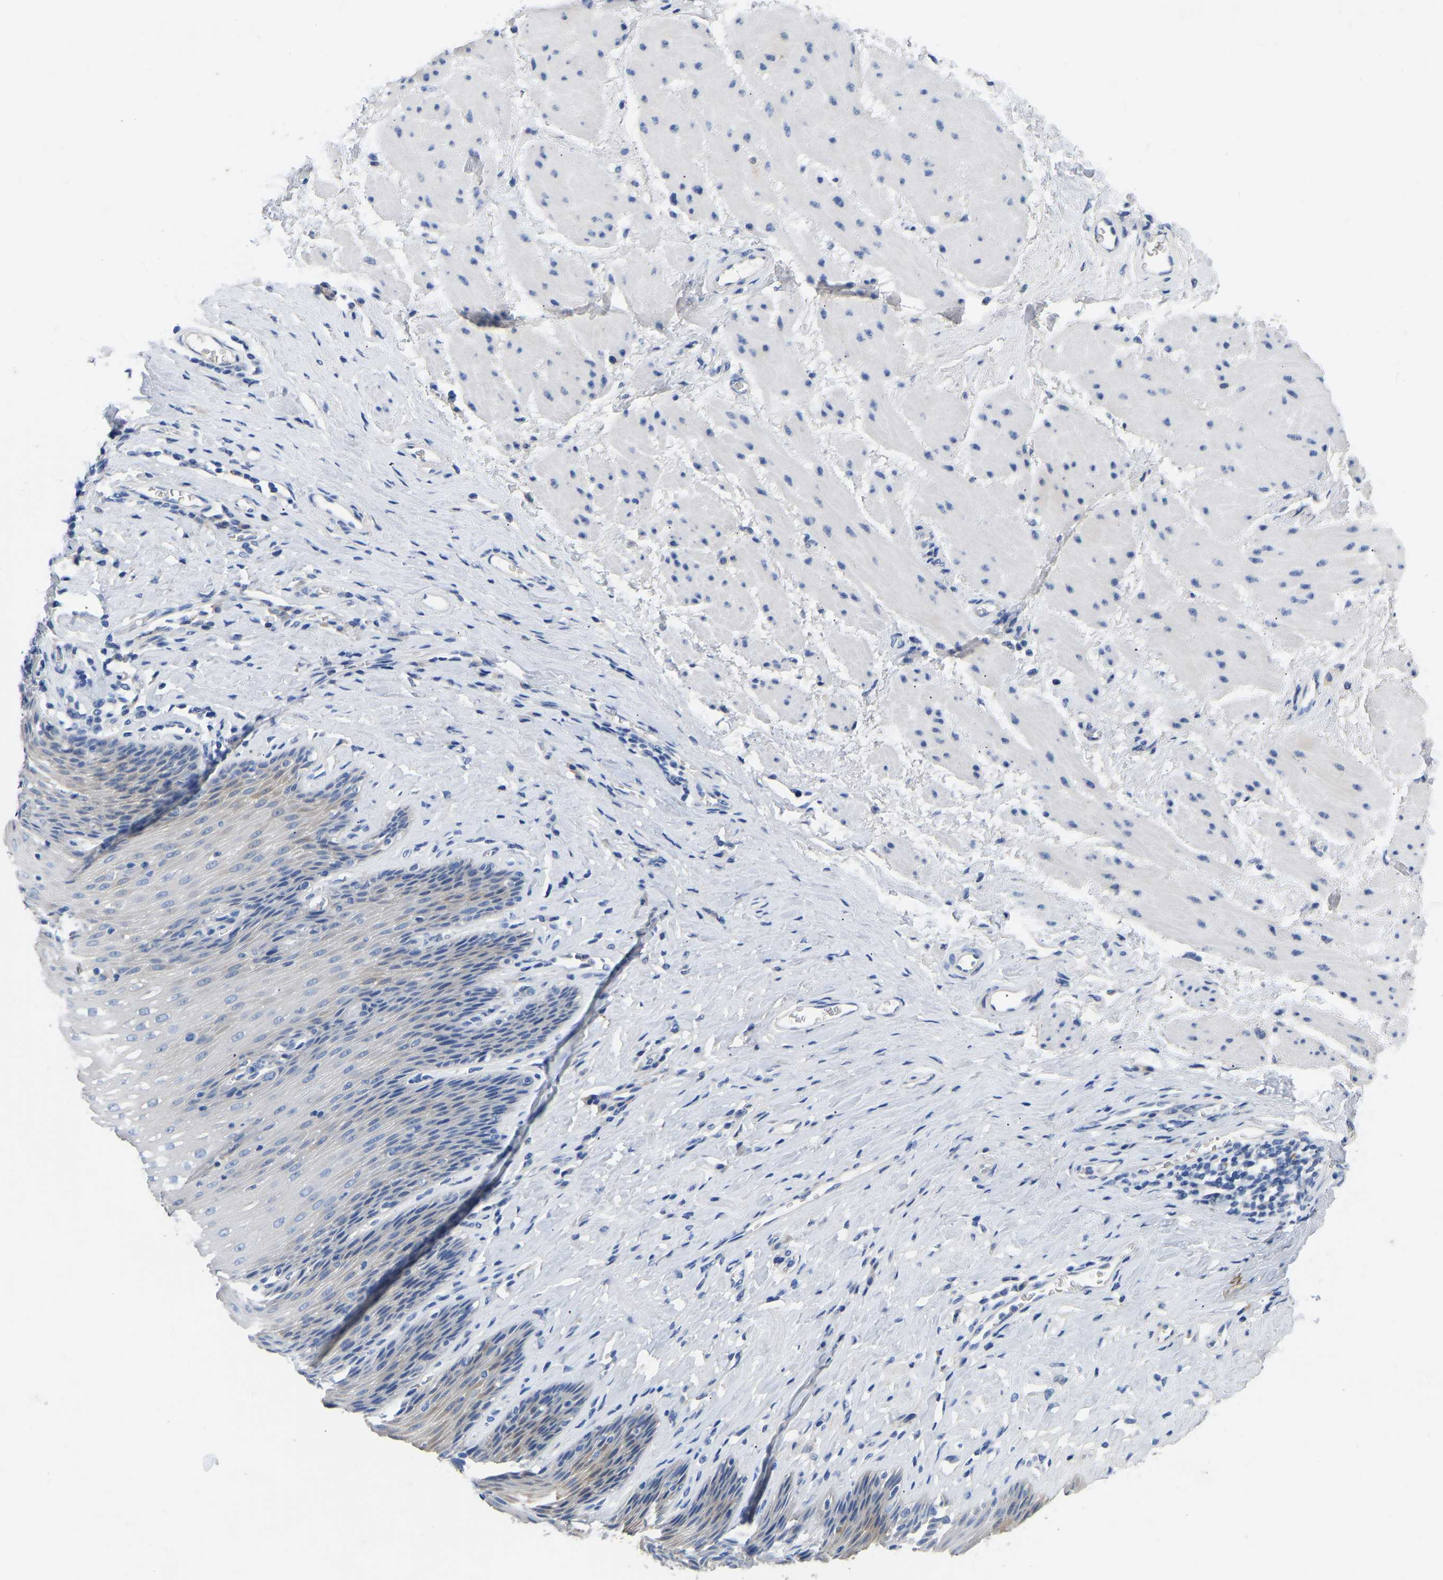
{"staining": {"intensity": "negative", "quantity": "none", "location": "none"}, "tissue": "esophagus", "cell_type": "Squamous epithelial cells", "image_type": "normal", "snomed": [{"axis": "morphology", "description": "Normal tissue, NOS"}, {"axis": "topography", "description": "Esophagus"}], "caption": "The photomicrograph displays no significant staining in squamous epithelial cells of esophagus.", "gene": "RBP1", "patient": {"sex": "female", "age": 61}}